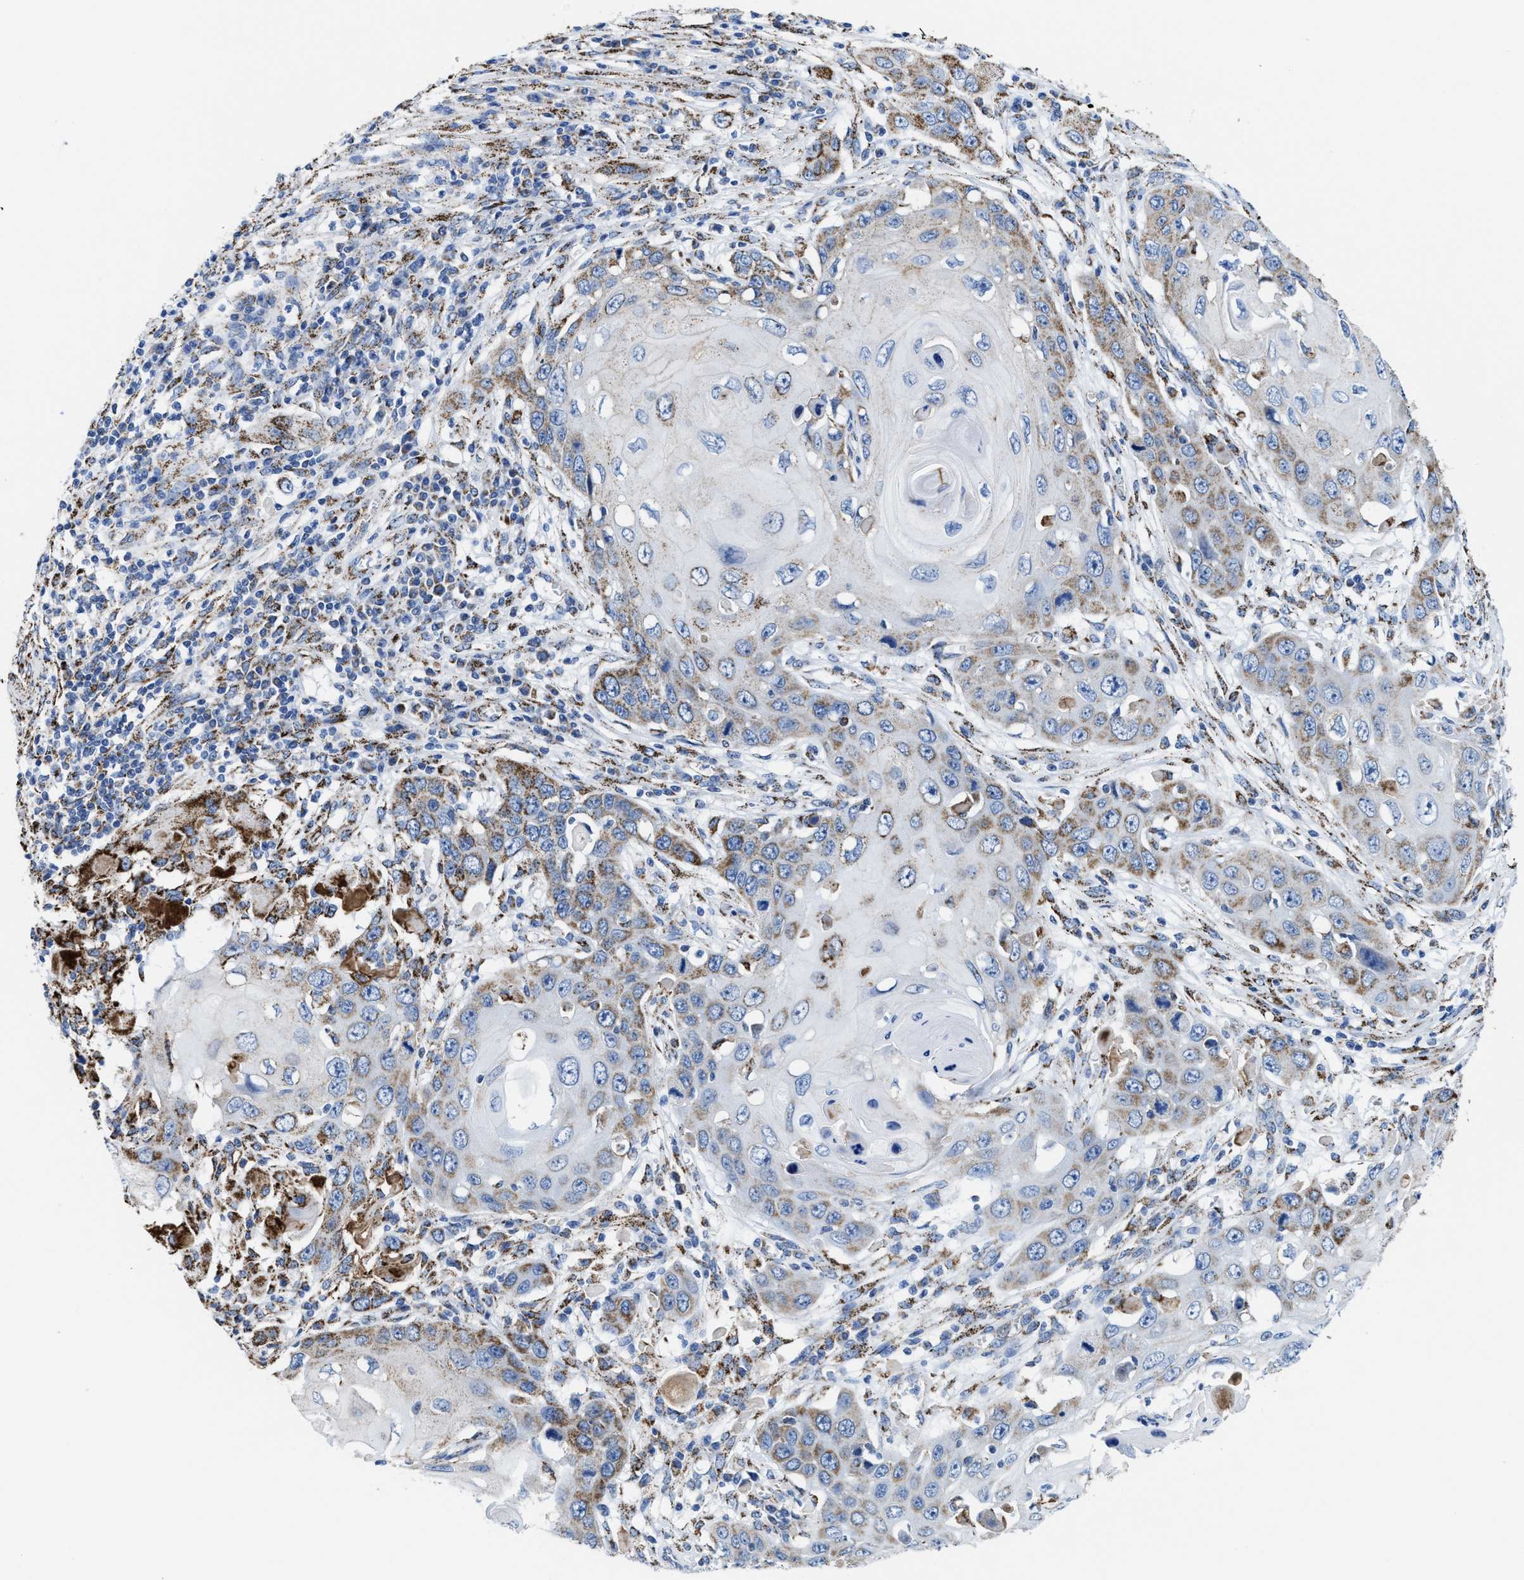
{"staining": {"intensity": "moderate", "quantity": "<25%", "location": "cytoplasmic/membranous"}, "tissue": "skin cancer", "cell_type": "Tumor cells", "image_type": "cancer", "snomed": [{"axis": "morphology", "description": "Squamous cell carcinoma, NOS"}, {"axis": "topography", "description": "Skin"}], "caption": "Tumor cells exhibit low levels of moderate cytoplasmic/membranous expression in approximately <25% of cells in human squamous cell carcinoma (skin).", "gene": "ALDH1B1", "patient": {"sex": "male", "age": 55}}